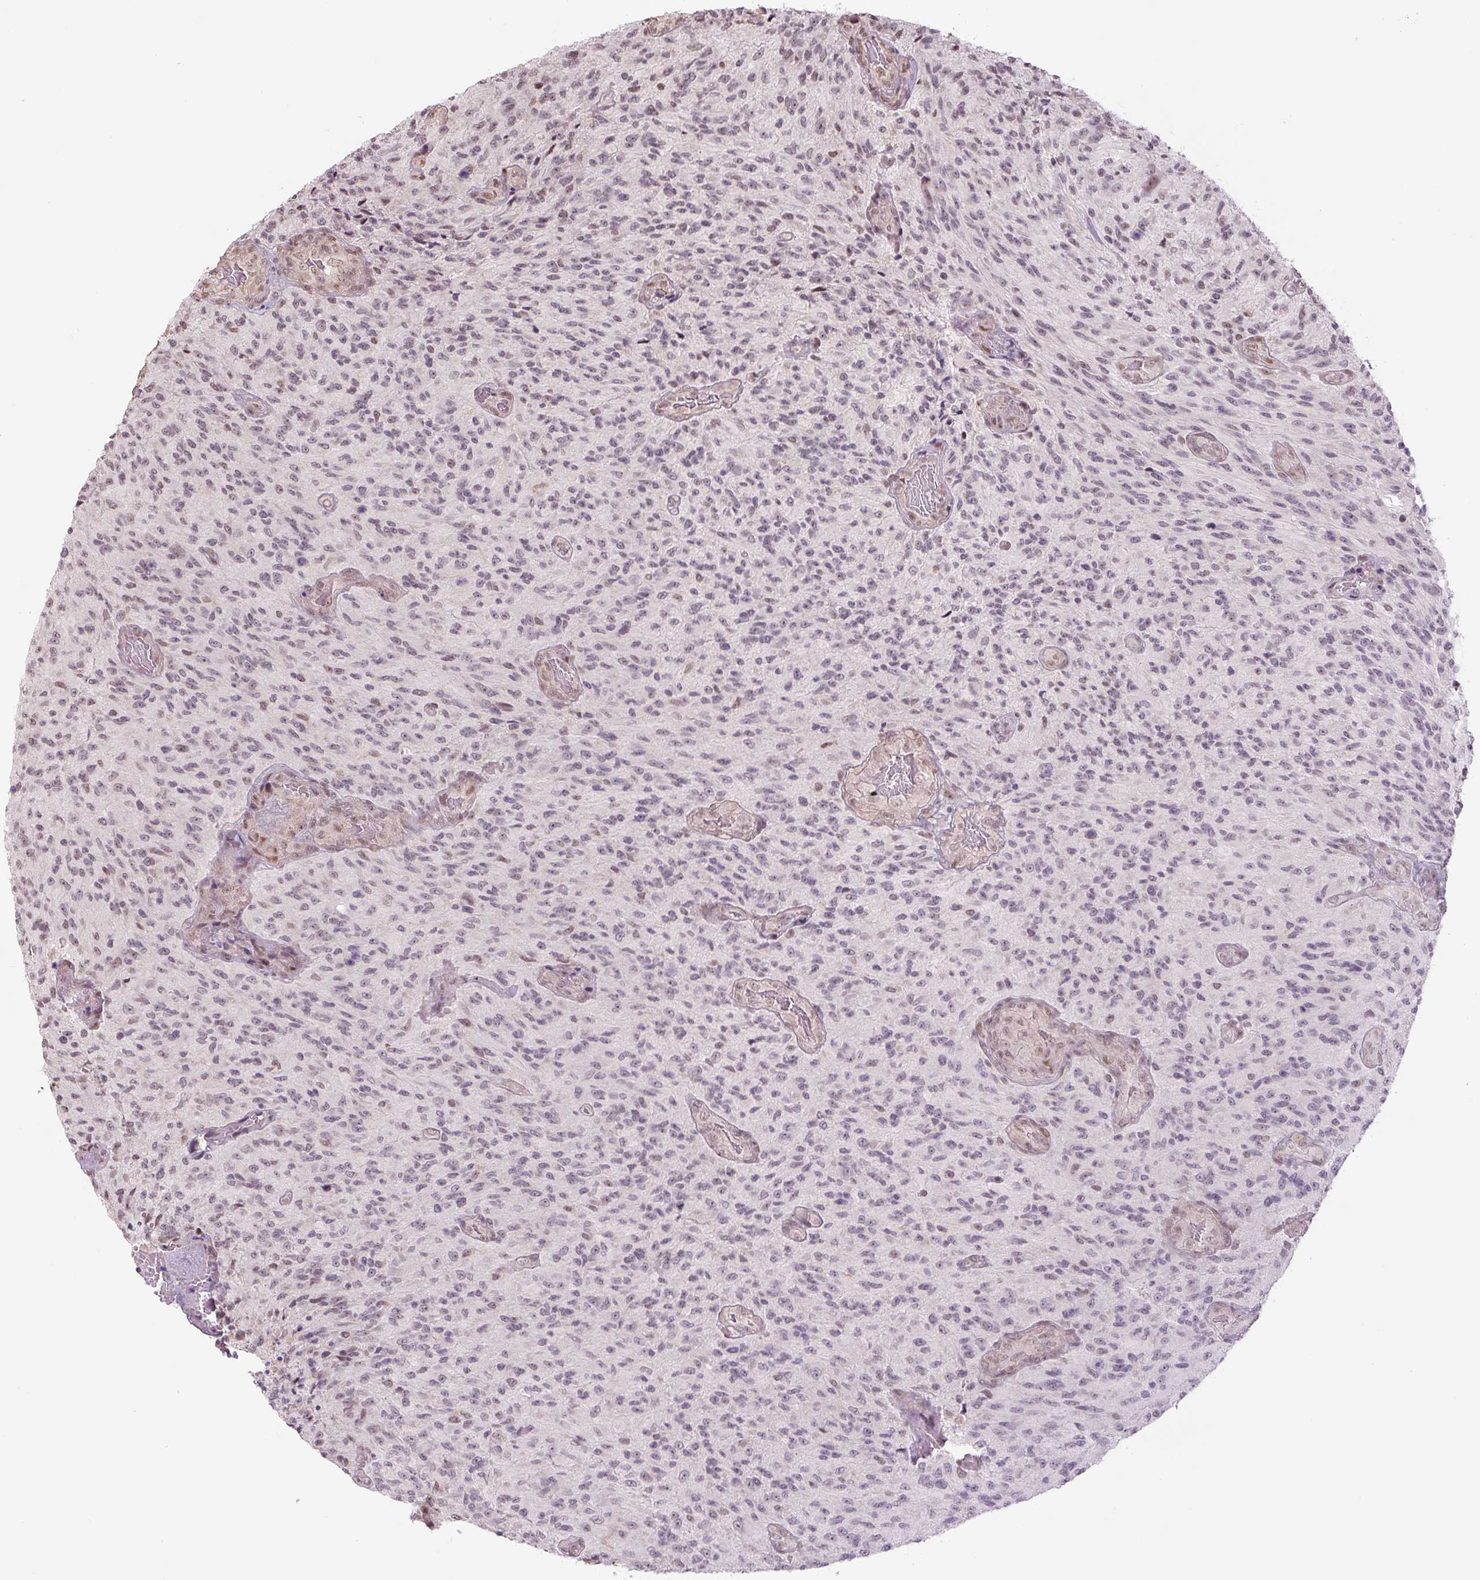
{"staining": {"intensity": "moderate", "quantity": "<25%", "location": "nuclear"}, "tissue": "glioma", "cell_type": "Tumor cells", "image_type": "cancer", "snomed": [{"axis": "morphology", "description": "Normal tissue, NOS"}, {"axis": "morphology", "description": "Glioma, malignant, High grade"}, {"axis": "topography", "description": "Cerebral cortex"}], "caption": "About <25% of tumor cells in human glioma exhibit moderate nuclear protein expression as visualized by brown immunohistochemical staining.", "gene": "TCFL5", "patient": {"sex": "male", "age": 56}}